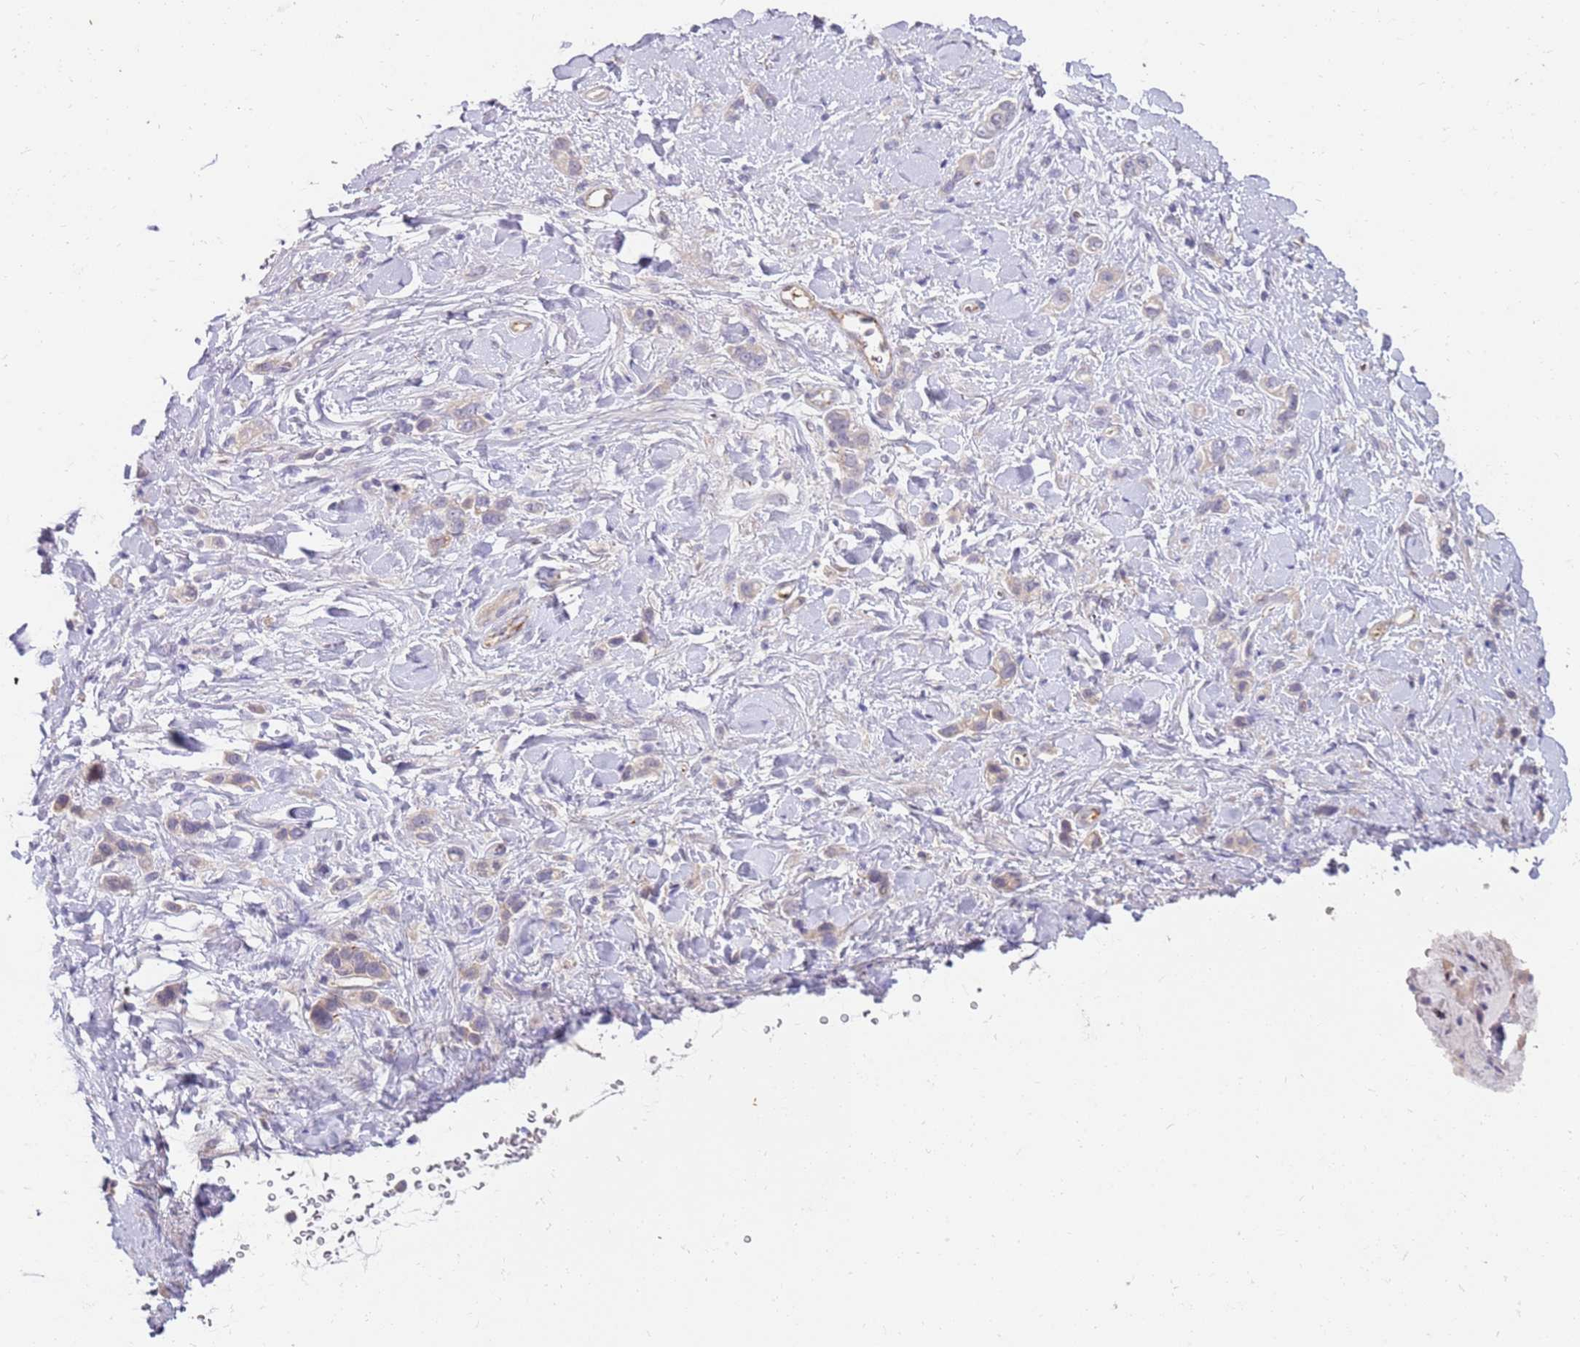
{"staining": {"intensity": "weak", "quantity": "<25%", "location": "cytoplasmic/membranous"}, "tissue": "stomach cancer", "cell_type": "Tumor cells", "image_type": "cancer", "snomed": [{"axis": "morphology", "description": "Adenocarcinoma, NOS"}, {"axis": "topography", "description": "Stomach"}], "caption": "Tumor cells are negative for brown protein staining in stomach cancer (adenocarcinoma).", "gene": "NMUR2", "patient": {"sex": "female", "age": 65}}